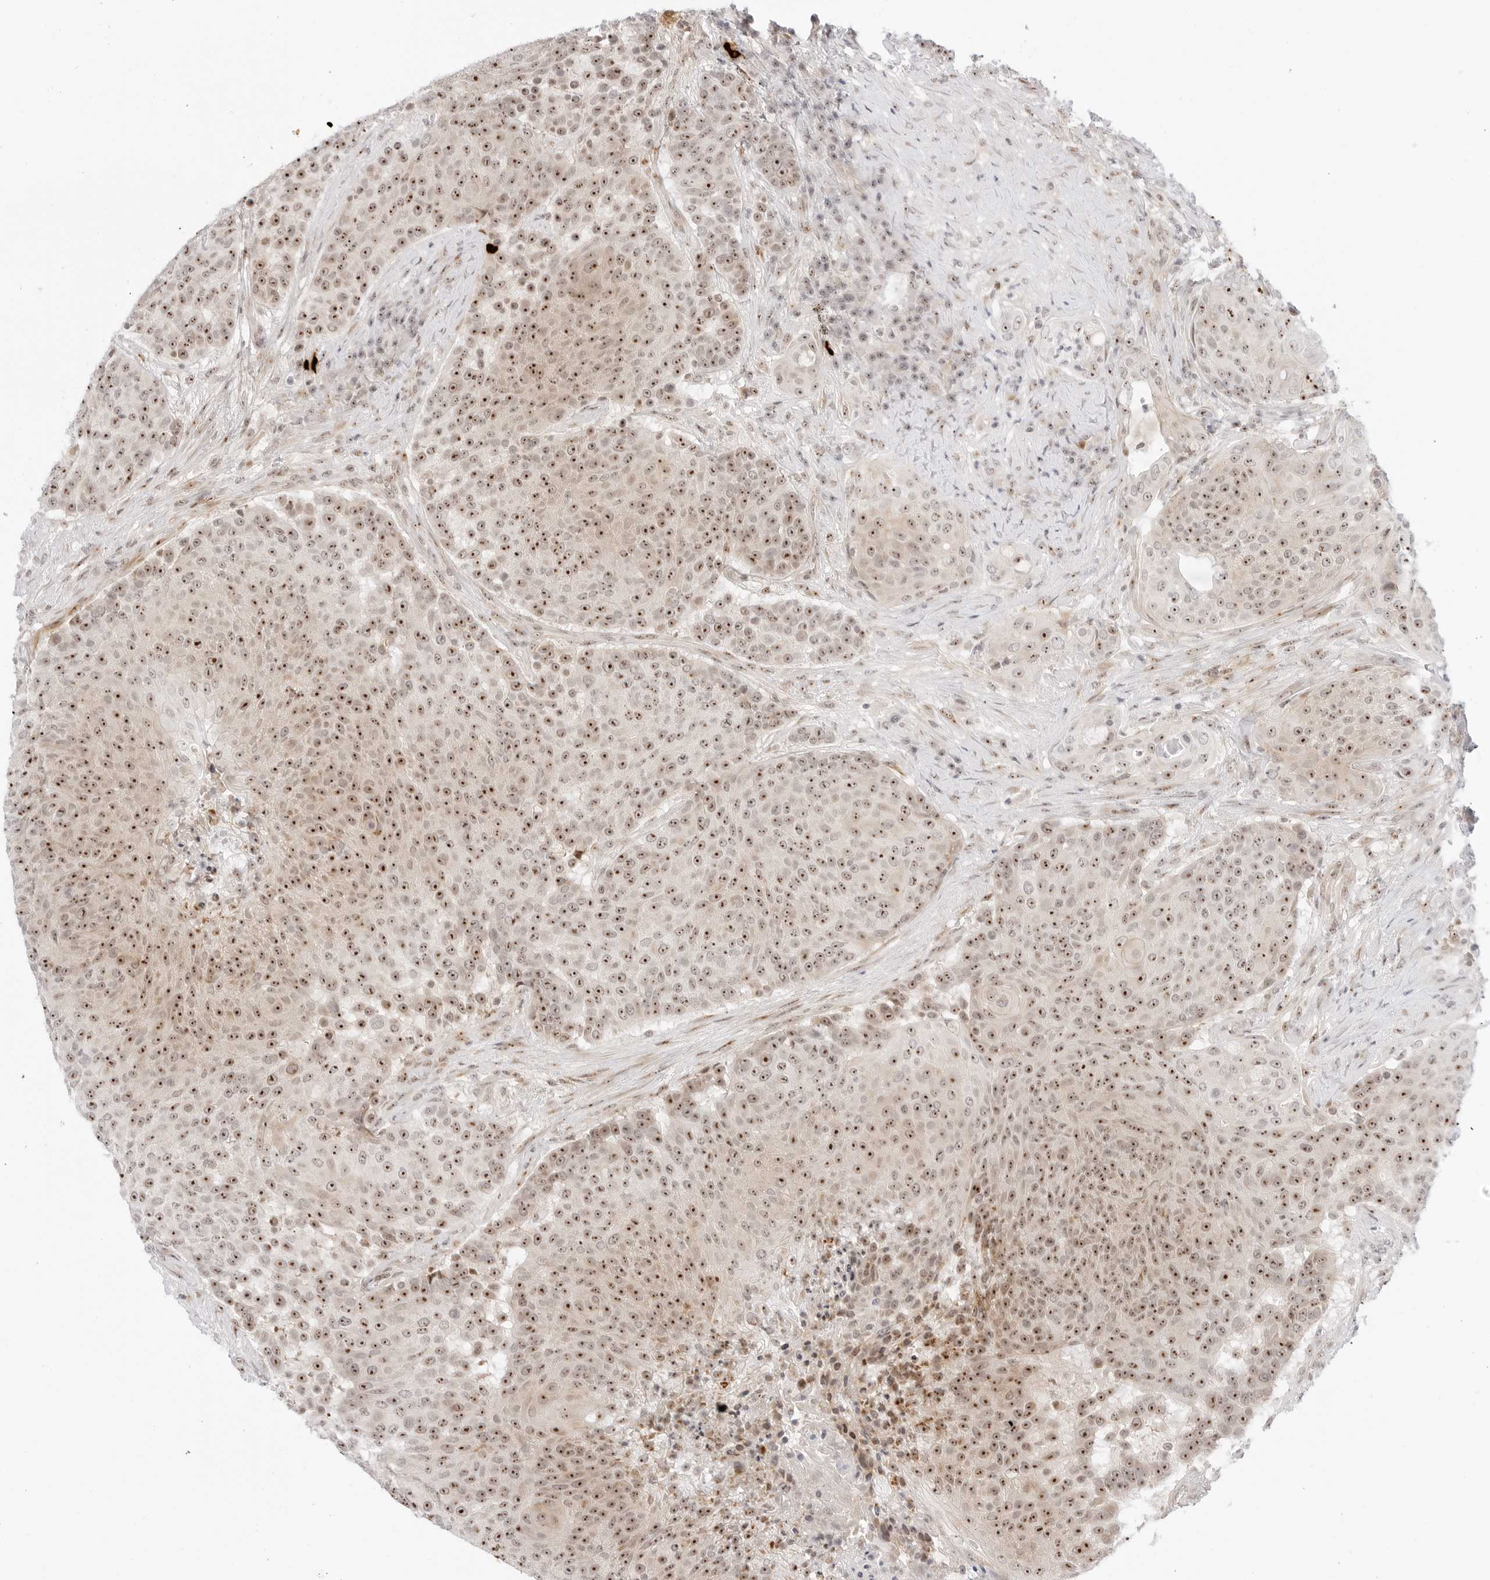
{"staining": {"intensity": "strong", "quantity": ">75%", "location": "nuclear"}, "tissue": "urothelial cancer", "cell_type": "Tumor cells", "image_type": "cancer", "snomed": [{"axis": "morphology", "description": "Urothelial carcinoma, High grade"}, {"axis": "topography", "description": "Urinary bladder"}], "caption": "A high amount of strong nuclear staining is identified in about >75% of tumor cells in urothelial carcinoma (high-grade) tissue. The staining is performed using DAB (3,3'-diaminobenzidine) brown chromogen to label protein expression. The nuclei are counter-stained blue using hematoxylin.", "gene": "HIPK3", "patient": {"sex": "female", "age": 63}}